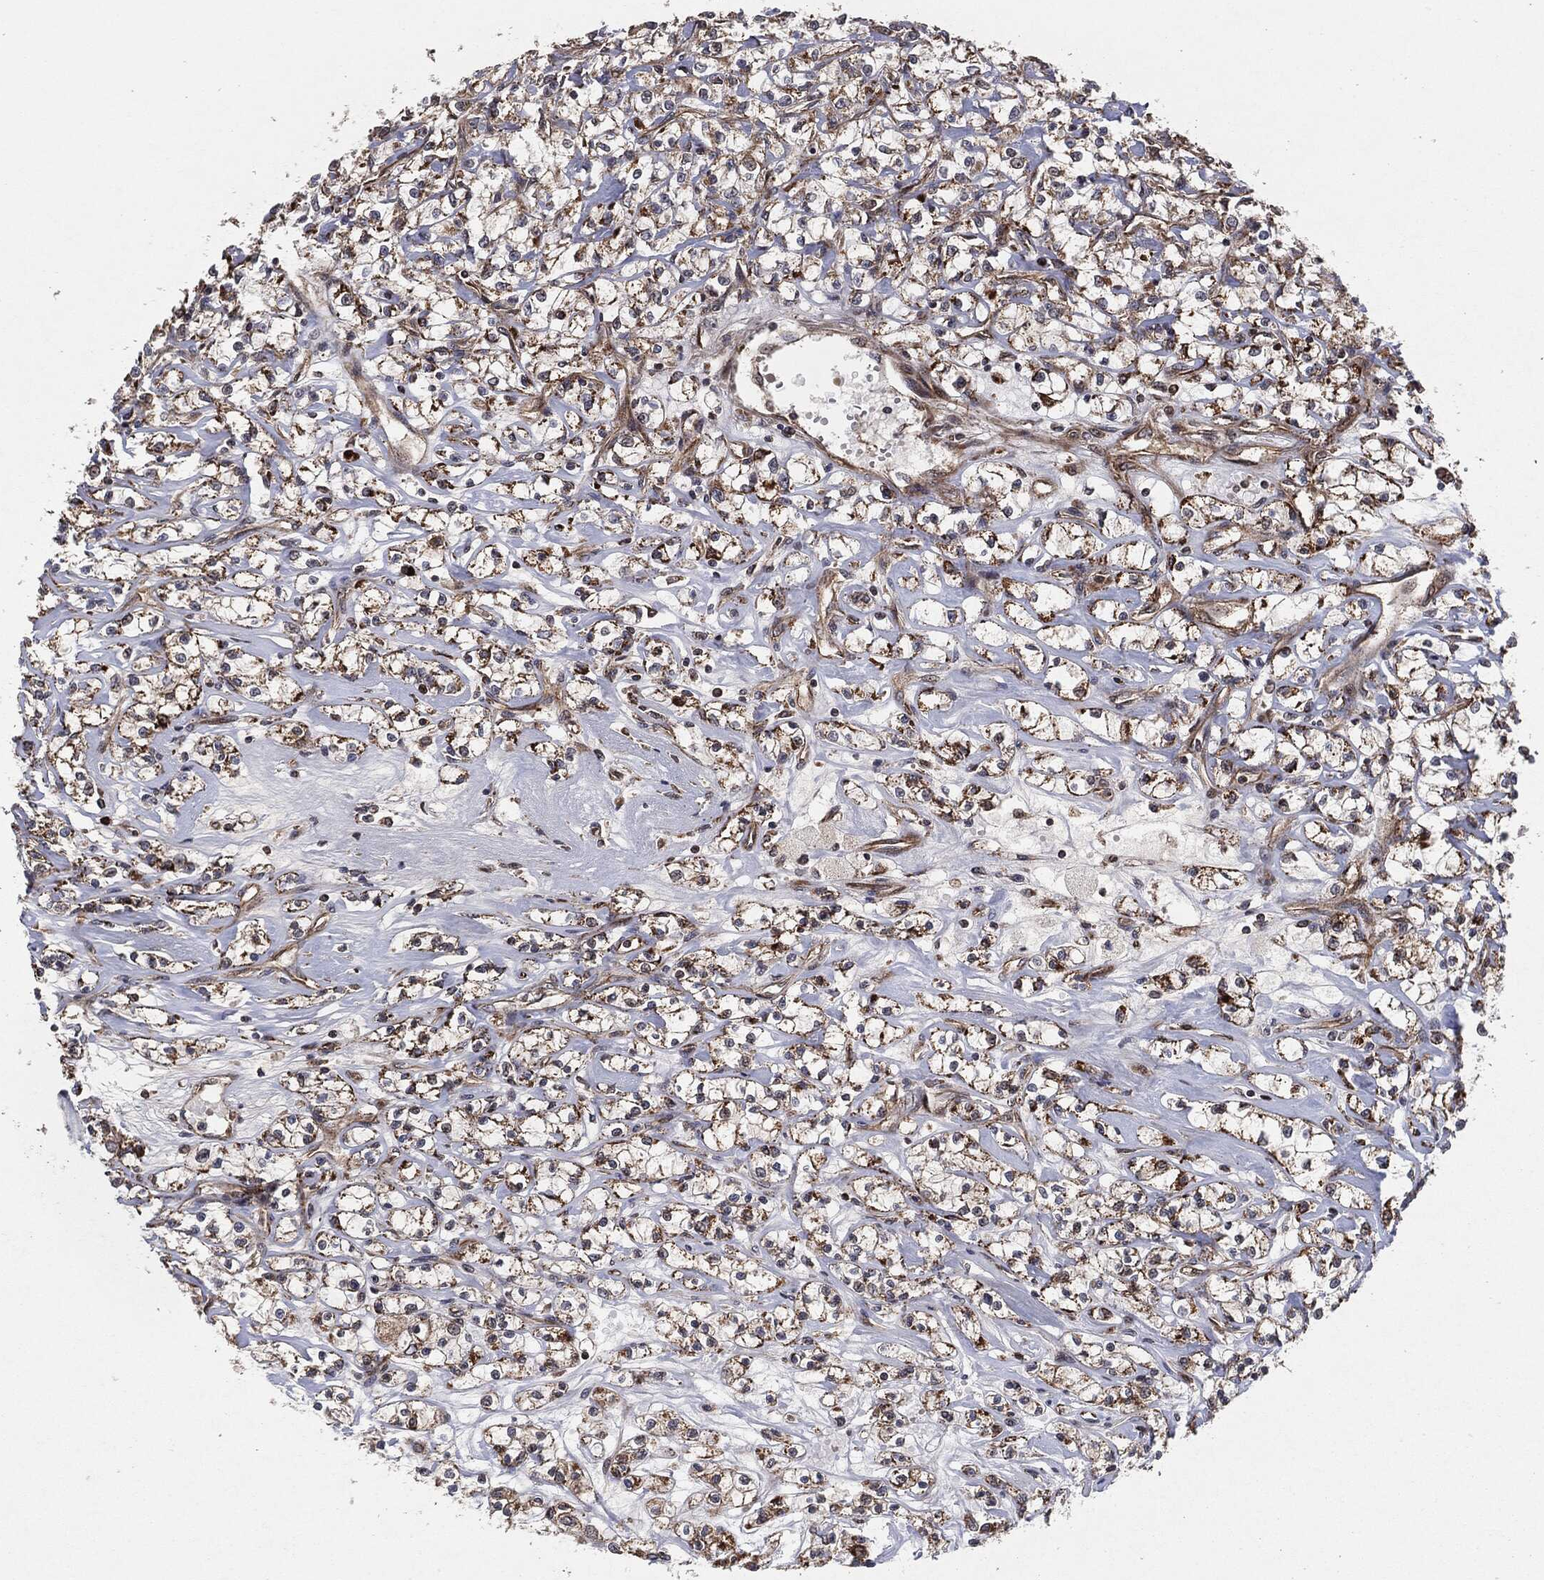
{"staining": {"intensity": "moderate", "quantity": "25%-75%", "location": "cytoplasmic/membranous"}, "tissue": "renal cancer", "cell_type": "Tumor cells", "image_type": "cancer", "snomed": [{"axis": "morphology", "description": "Adenocarcinoma, NOS"}, {"axis": "topography", "description": "Kidney"}], "caption": "Brown immunohistochemical staining in human renal adenocarcinoma shows moderate cytoplasmic/membranous staining in about 25%-75% of tumor cells.", "gene": "BCAR1", "patient": {"sex": "female", "age": 59}}